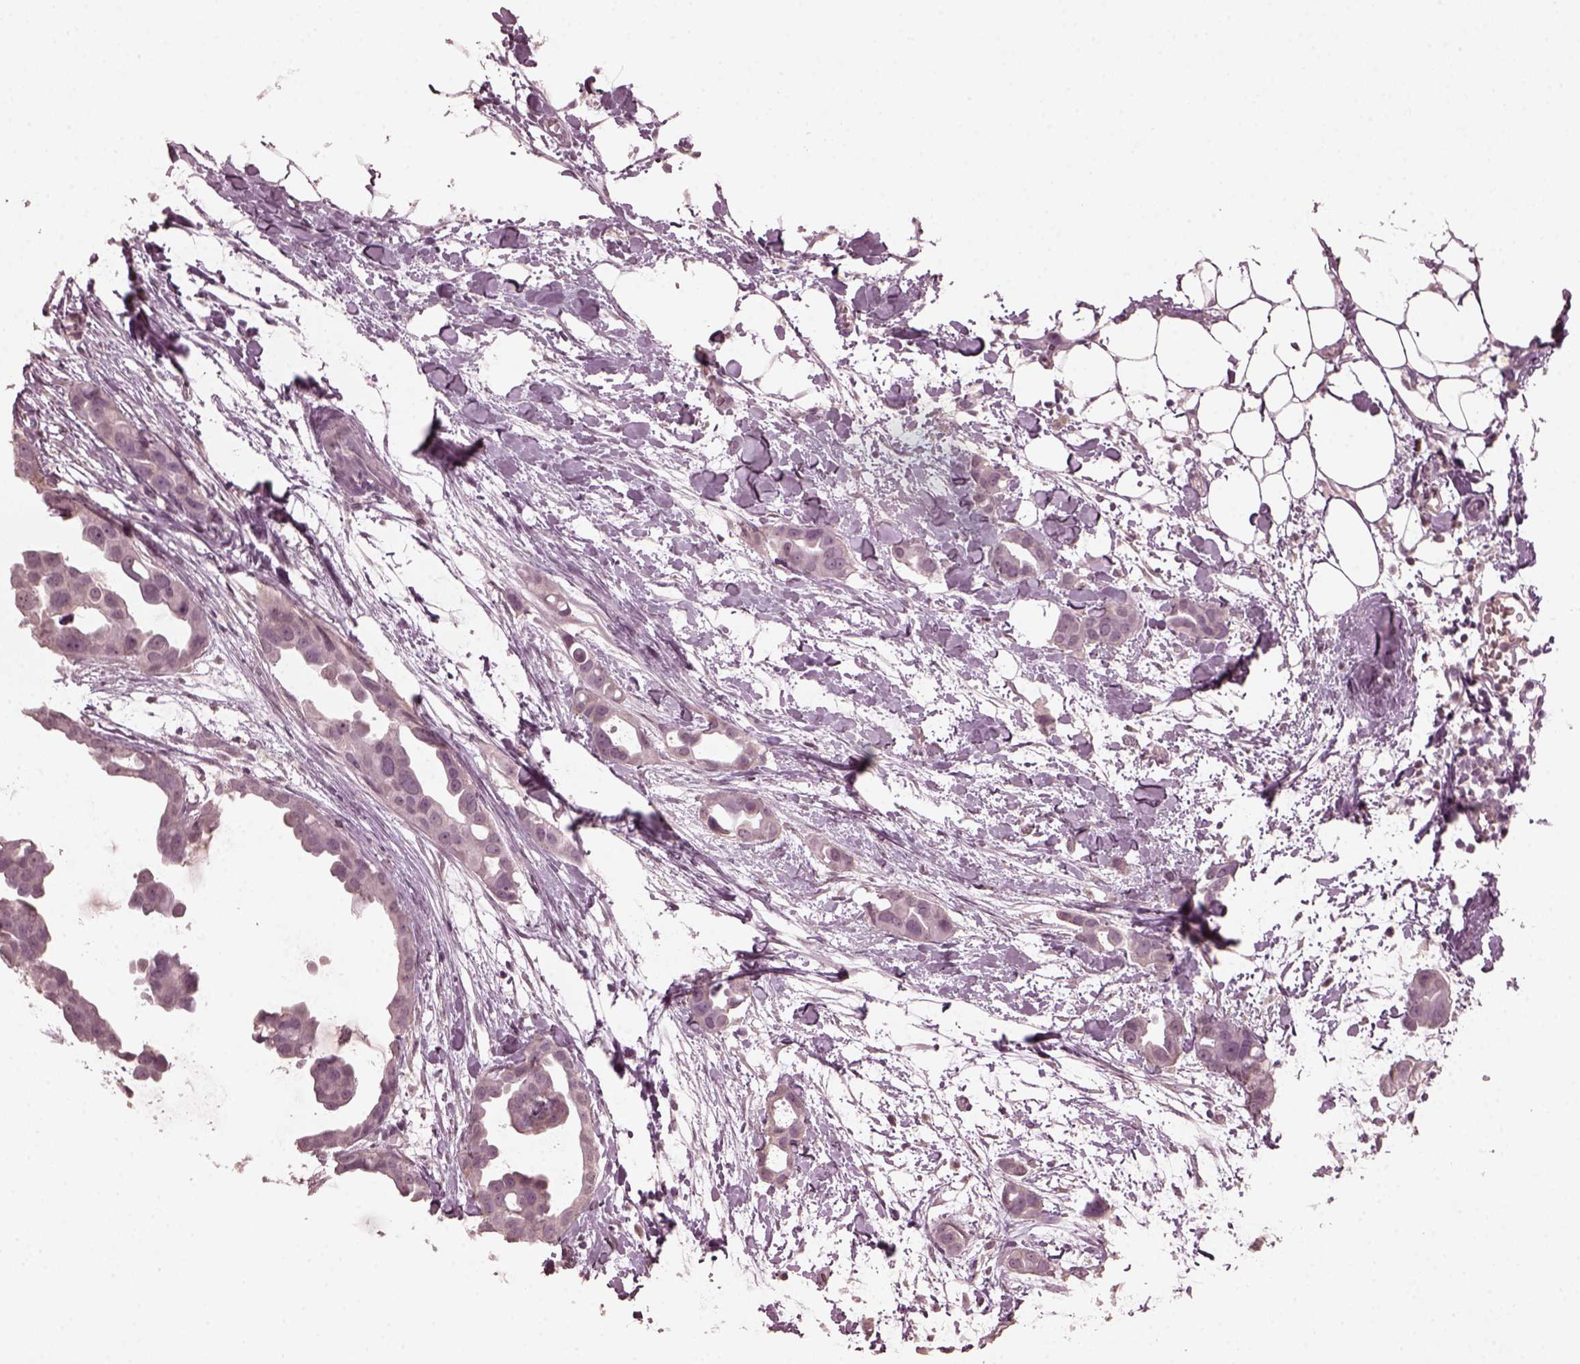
{"staining": {"intensity": "negative", "quantity": "none", "location": "none"}, "tissue": "breast cancer", "cell_type": "Tumor cells", "image_type": "cancer", "snomed": [{"axis": "morphology", "description": "Duct carcinoma"}, {"axis": "topography", "description": "Breast"}], "caption": "DAB (3,3'-diaminobenzidine) immunohistochemical staining of human breast cancer reveals no significant positivity in tumor cells.", "gene": "KRT79", "patient": {"sex": "female", "age": 38}}